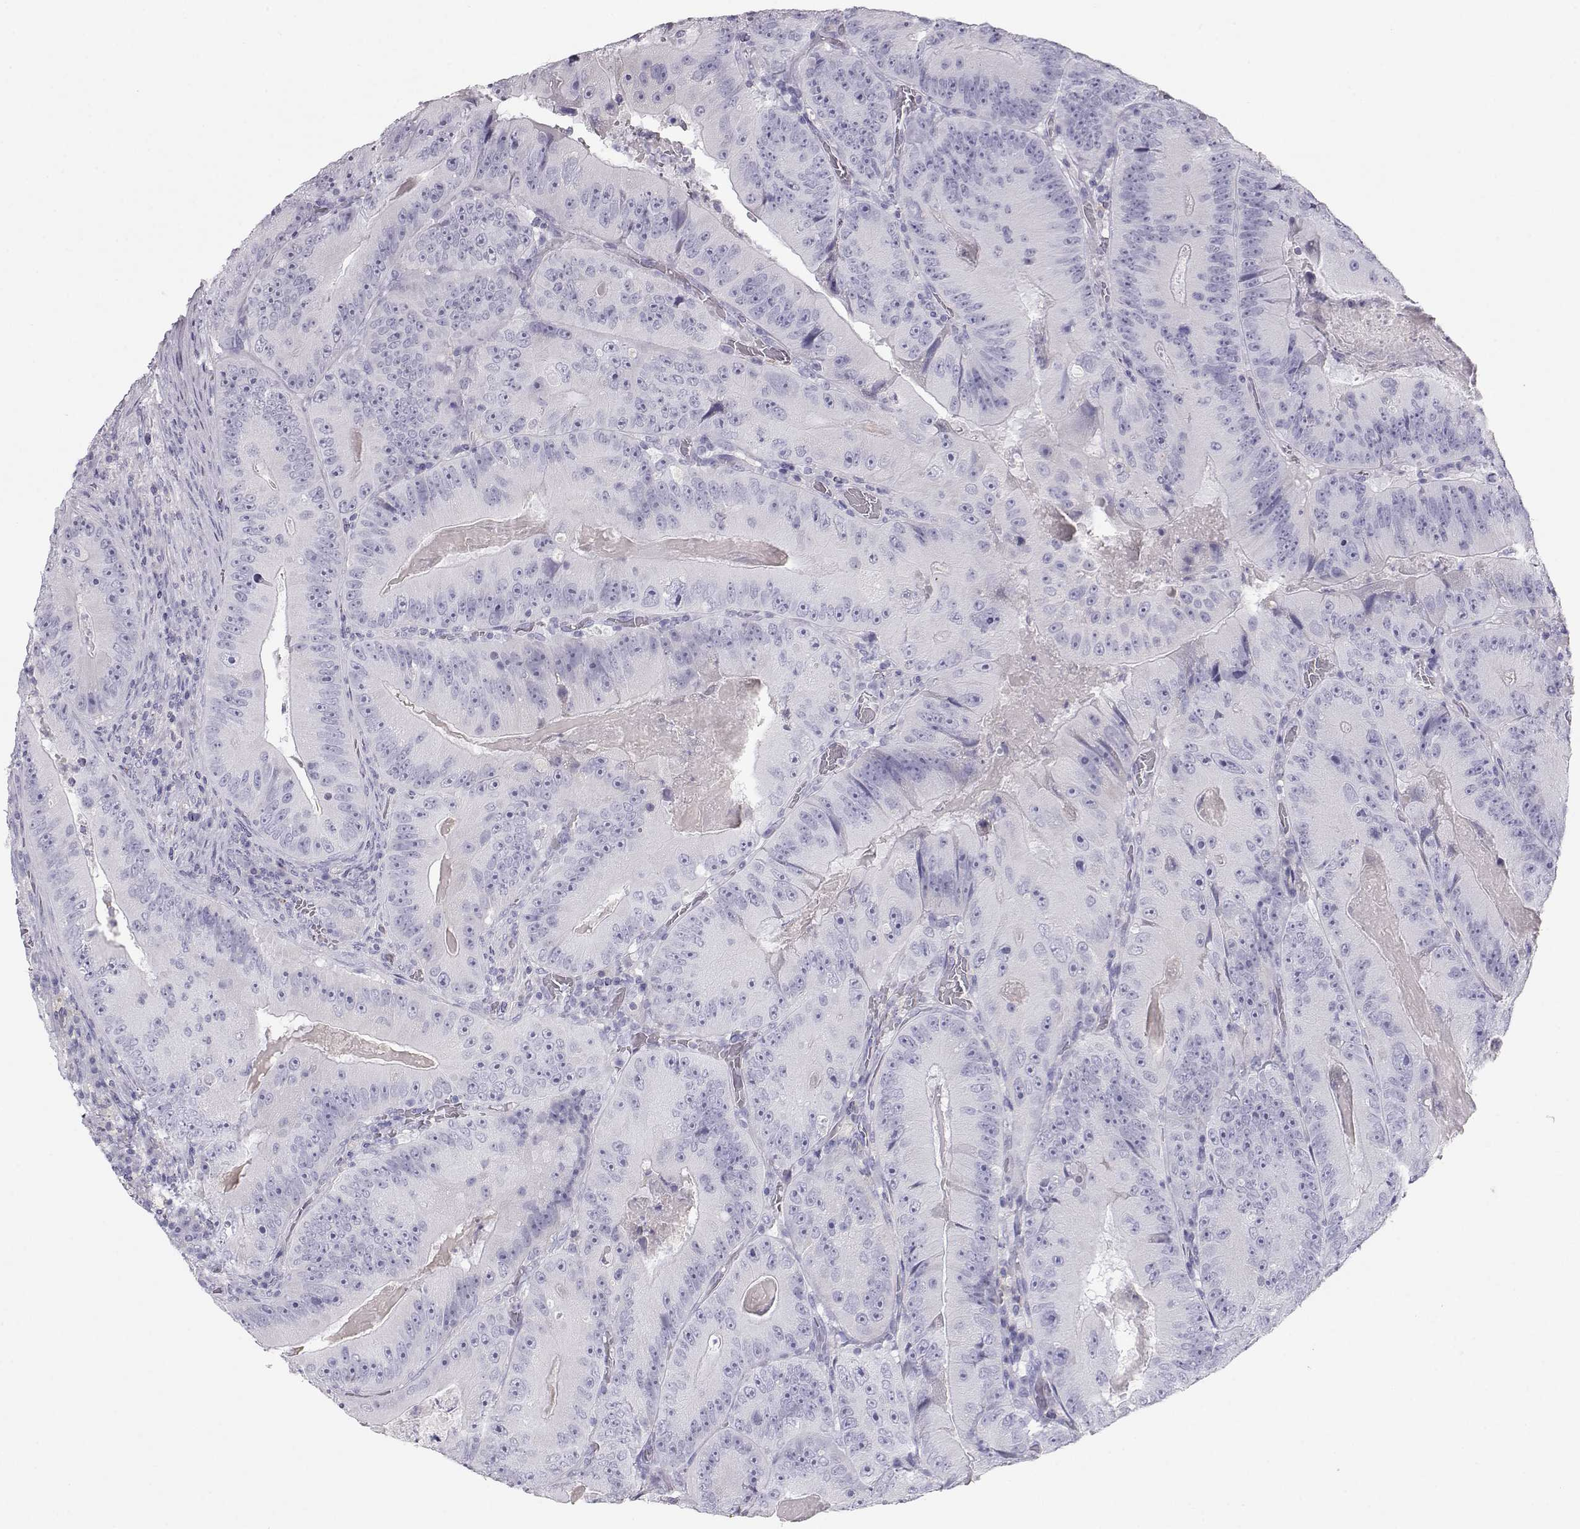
{"staining": {"intensity": "negative", "quantity": "none", "location": "none"}, "tissue": "colorectal cancer", "cell_type": "Tumor cells", "image_type": "cancer", "snomed": [{"axis": "morphology", "description": "Adenocarcinoma, NOS"}, {"axis": "topography", "description": "Colon"}], "caption": "This is an IHC photomicrograph of colorectal cancer (adenocarcinoma). There is no staining in tumor cells.", "gene": "ITLN2", "patient": {"sex": "female", "age": 86}}